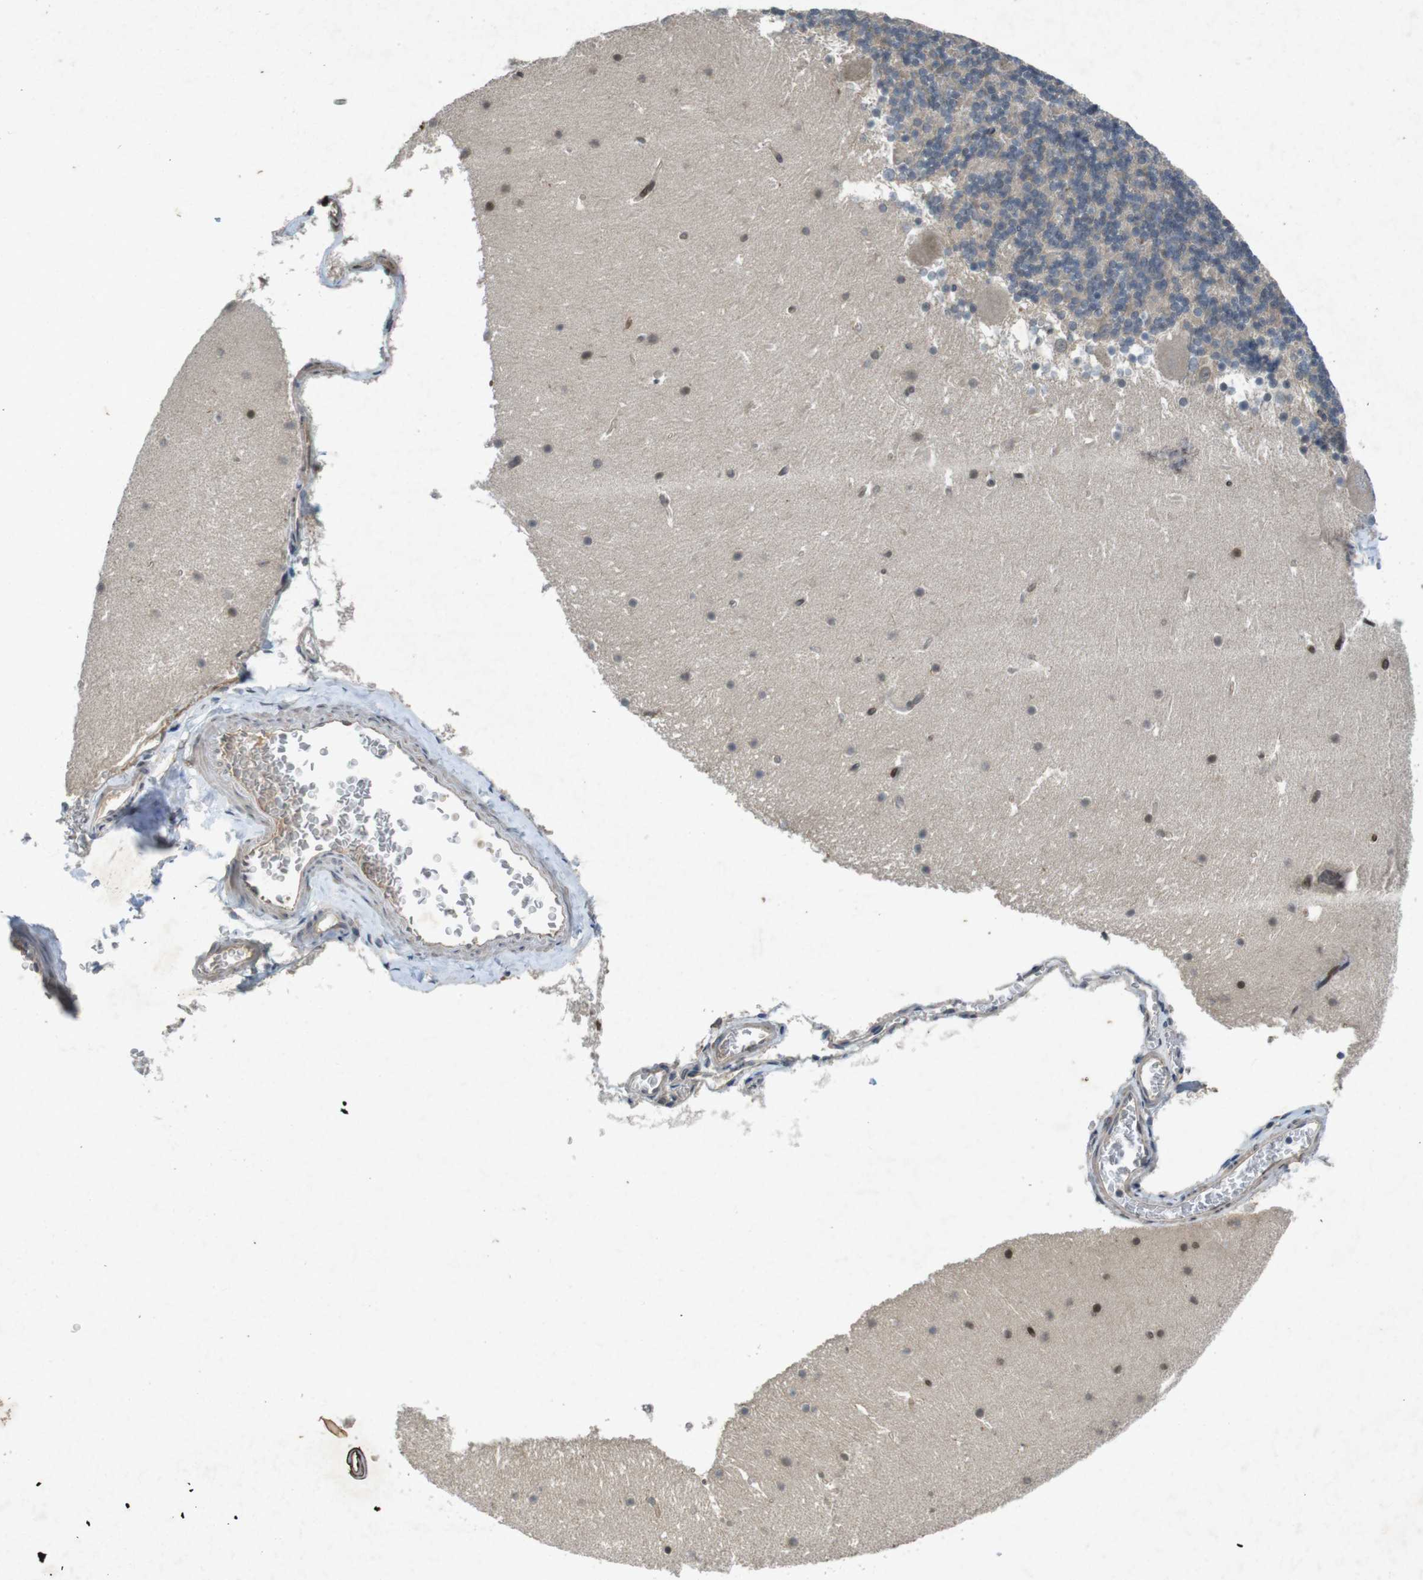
{"staining": {"intensity": "negative", "quantity": "none", "location": "none"}, "tissue": "cerebellum", "cell_type": "Cells in granular layer", "image_type": "normal", "snomed": [{"axis": "morphology", "description": "Normal tissue, NOS"}, {"axis": "topography", "description": "Cerebellum"}], "caption": "Micrograph shows no protein staining in cells in granular layer of benign cerebellum. (Stains: DAB (3,3'-diaminobenzidine) IHC with hematoxylin counter stain, Microscopy: brightfield microscopy at high magnification).", "gene": "FLCN", "patient": {"sex": "male", "age": 45}}